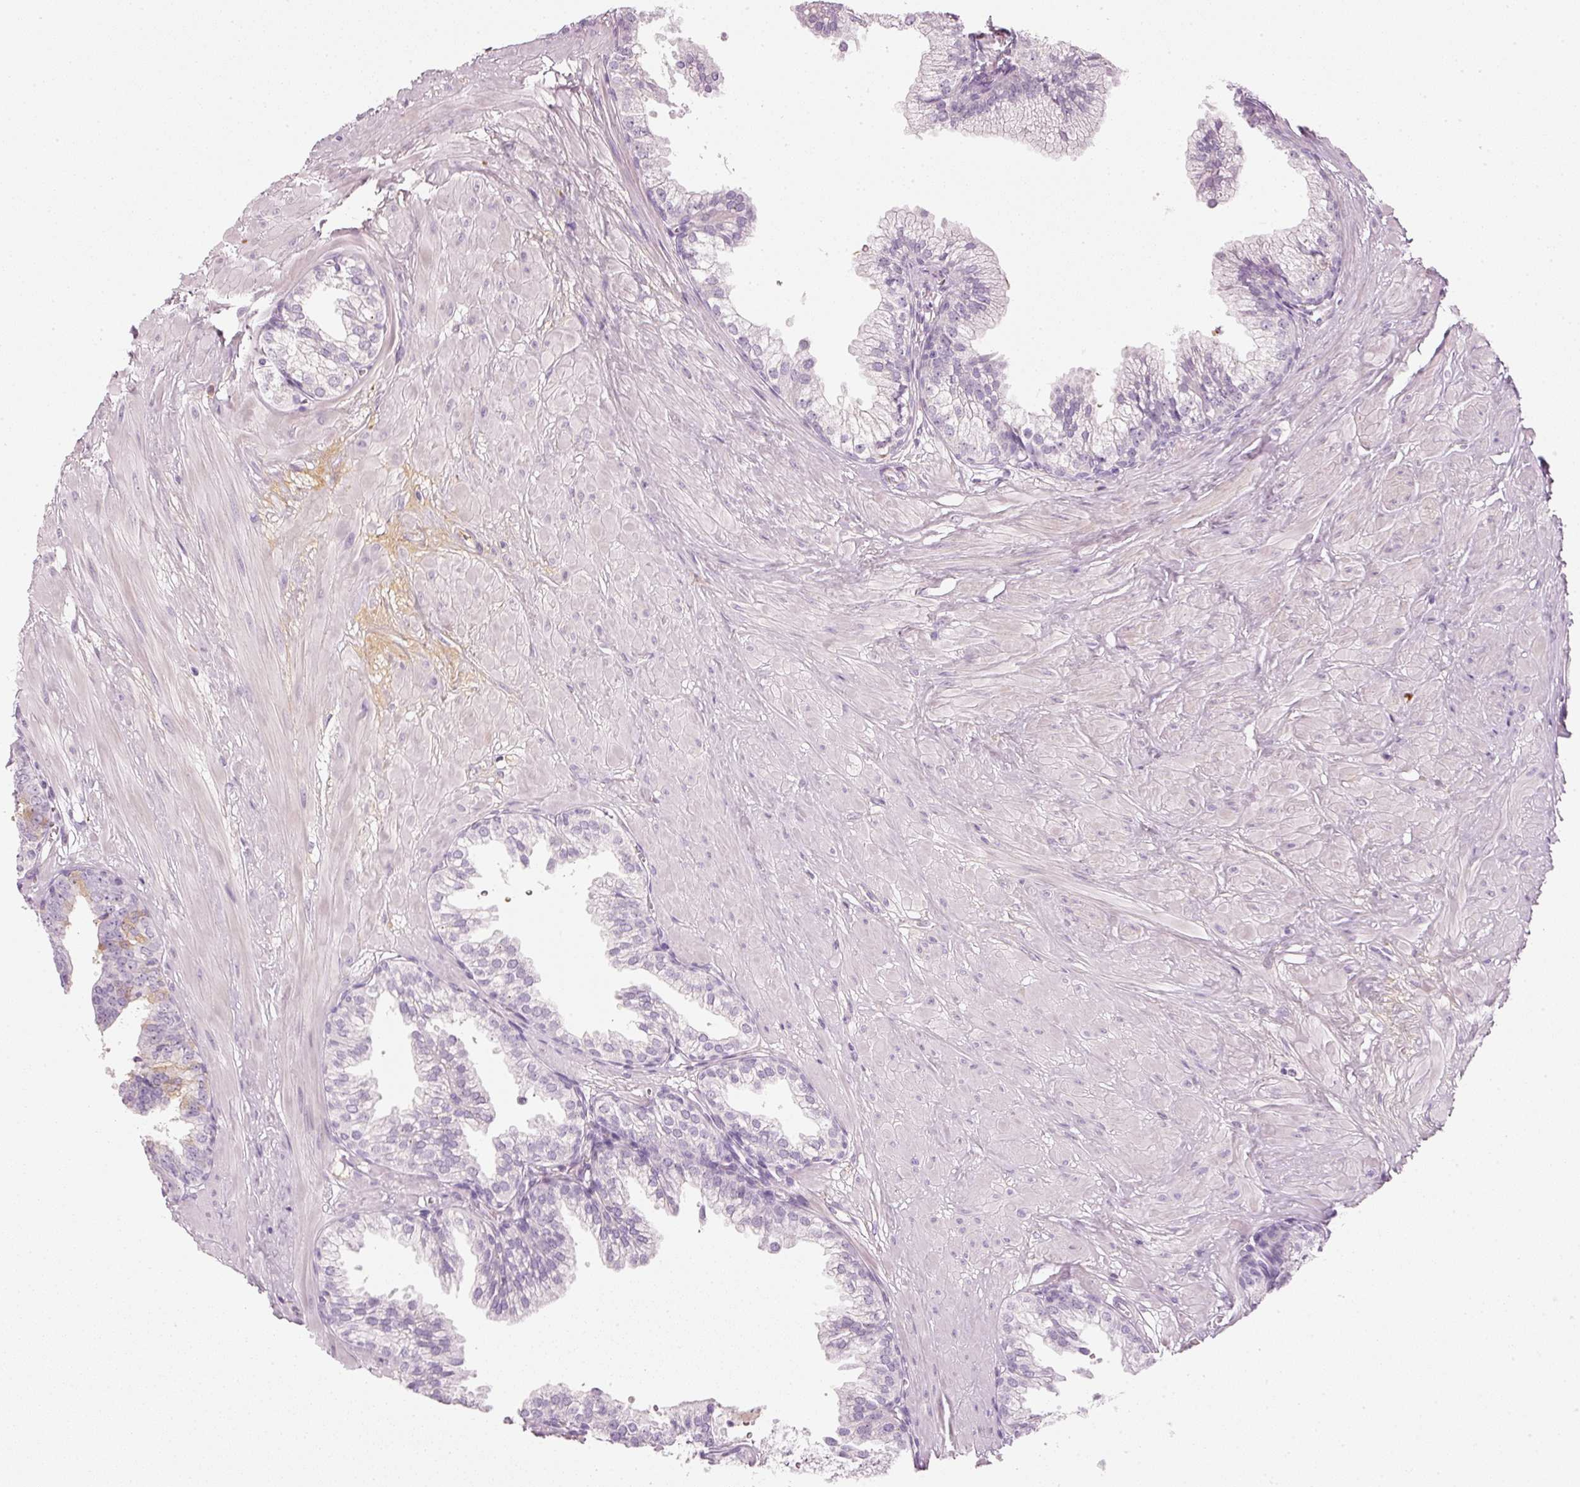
{"staining": {"intensity": "weak", "quantity": "<25%", "location": "cytoplasmic/membranous"}, "tissue": "prostate", "cell_type": "Glandular cells", "image_type": "normal", "snomed": [{"axis": "morphology", "description": "Normal tissue, NOS"}, {"axis": "topography", "description": "Prostate"}, {"axis": "topography", "description": "Peripheral nerve tissue"}], "caption": "This is a histopathology image of immunohistochemistry staining of normal prostate, which shows no expression in glandular cells. The staining was performed using DAB (3,3'-diaminobenzidine) to visualize the protein expression in brown, while the nuclei were stained in blue with hematoxylin (Magnification: 20x).", "gene": "VCAM1", "patient": {"sex": "male", "age": 55}}